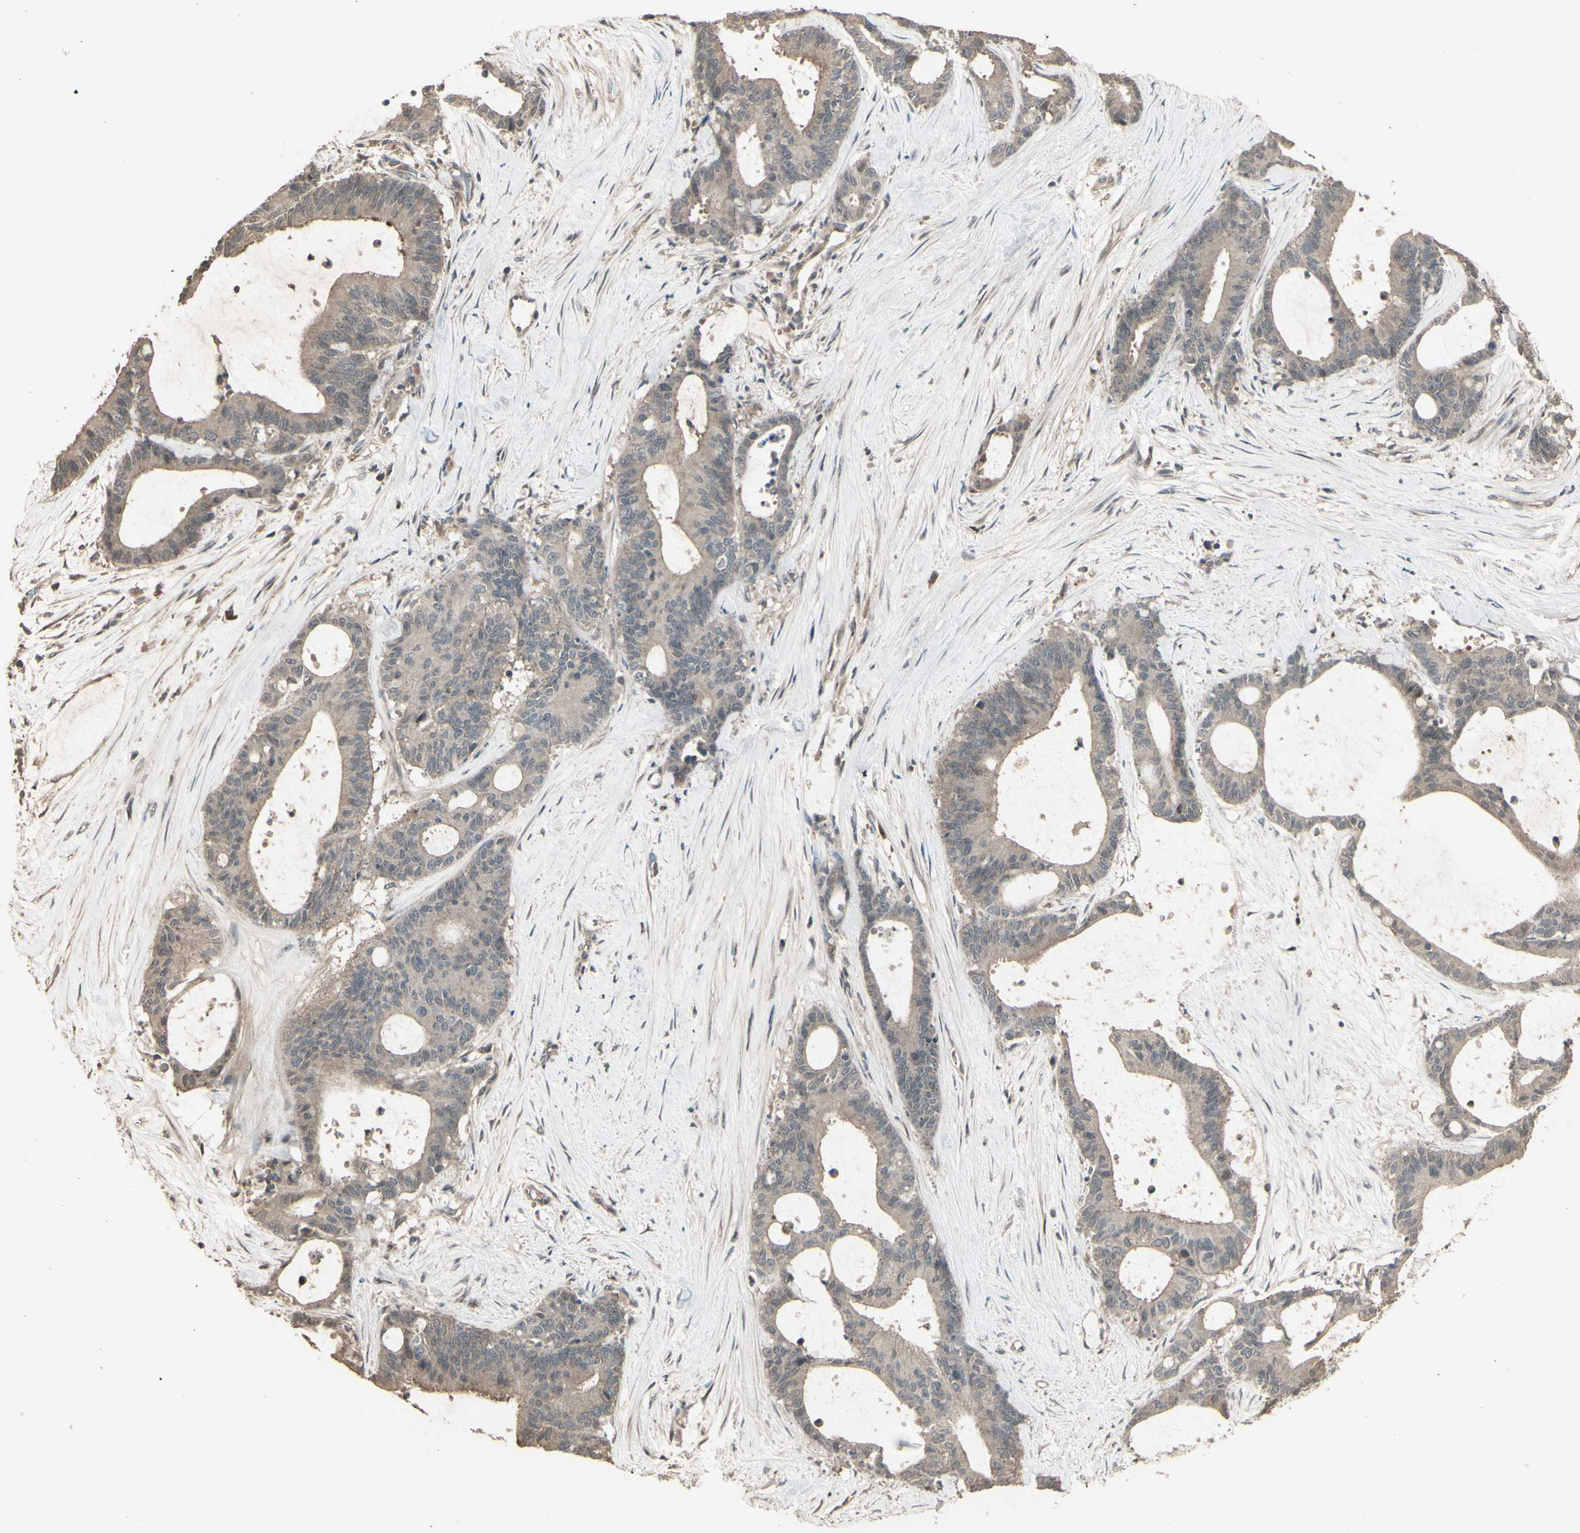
{"staining": {"intensity": "weak", "quantity": ">75%", "location": "cytoplasmic/membranous"}, "tissue": "liver cancer", "cell_type": "Tumor cells", "image_type": "cancer", "snomed": [{"axis": "morphology", "description": "Cholangiocarcinoma"}, {"axis": "topography", "description": "Liver"}], "caption": "This is an image of immunohistochemistry (IHC) staining of liver cancer (cholangiocarcinoma), which shows weak positivity in the cytoplasmic/membranous of tumor cells.", "gene": "GNAS", "patient": {"sex": "female", "age": 73}}